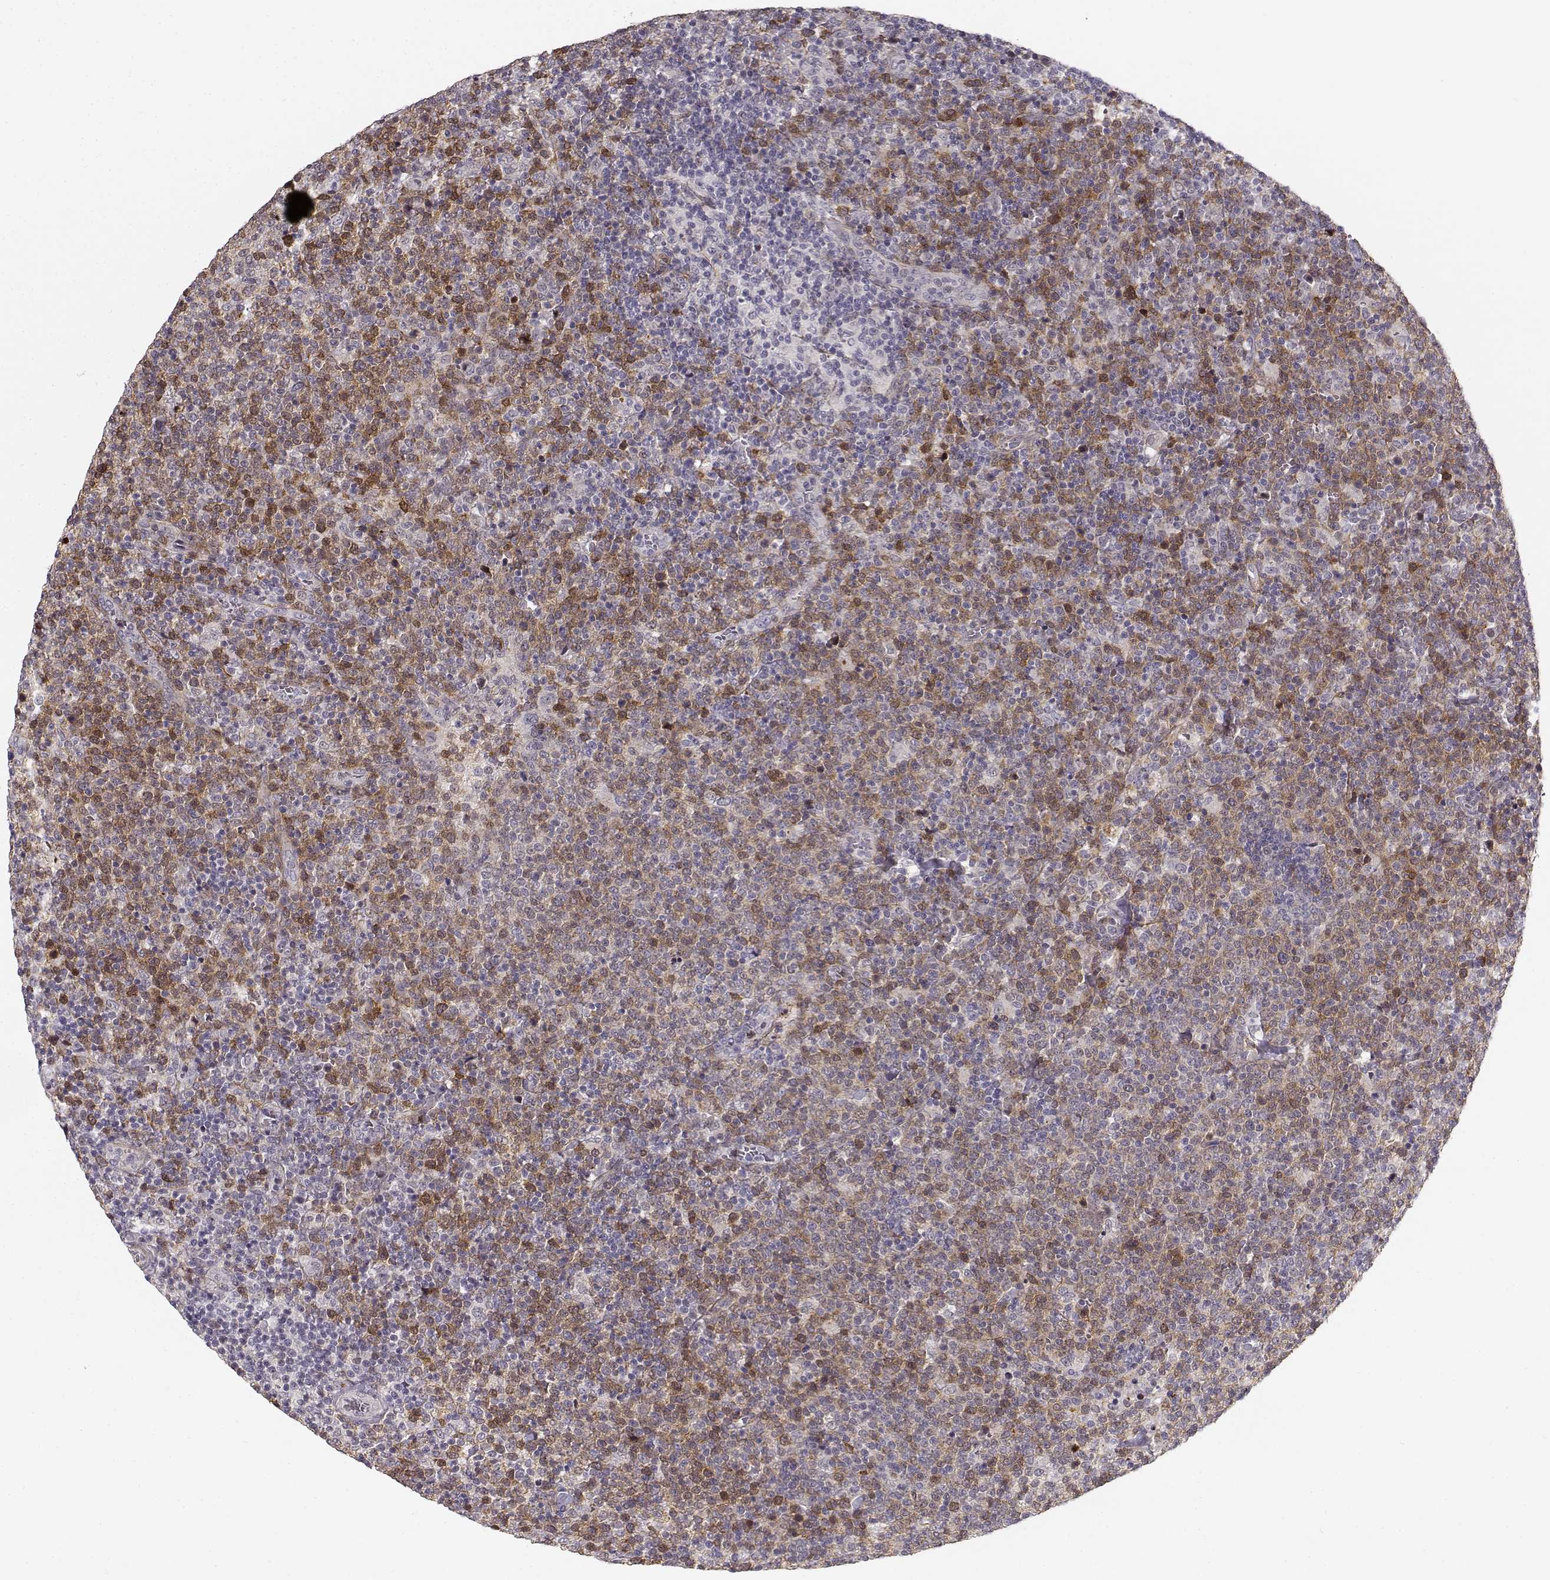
{"staining": {"intensity": "moderate", "quantity": "25%-75%", "location": "cytoplasmic/membranous"}, "tissue": "lymphoma", "cell_type": "Tumor cells", "image_type": "cancer", "snomed": [{"axis": "morphology", "description": "Malignant lymphoma, non-Hodgkin's type, High grade"}, {"axis": "topography", "description": "Lymph node"}], "caption": "There is medium levels of moderate cytoplasmic/membranous expression in tumor cells of lymphoma, as demonstrated by immunohistochemical staining (brown color).", "gene": "RGS9BP", "patient": {"sex": "male", "age": 61}}